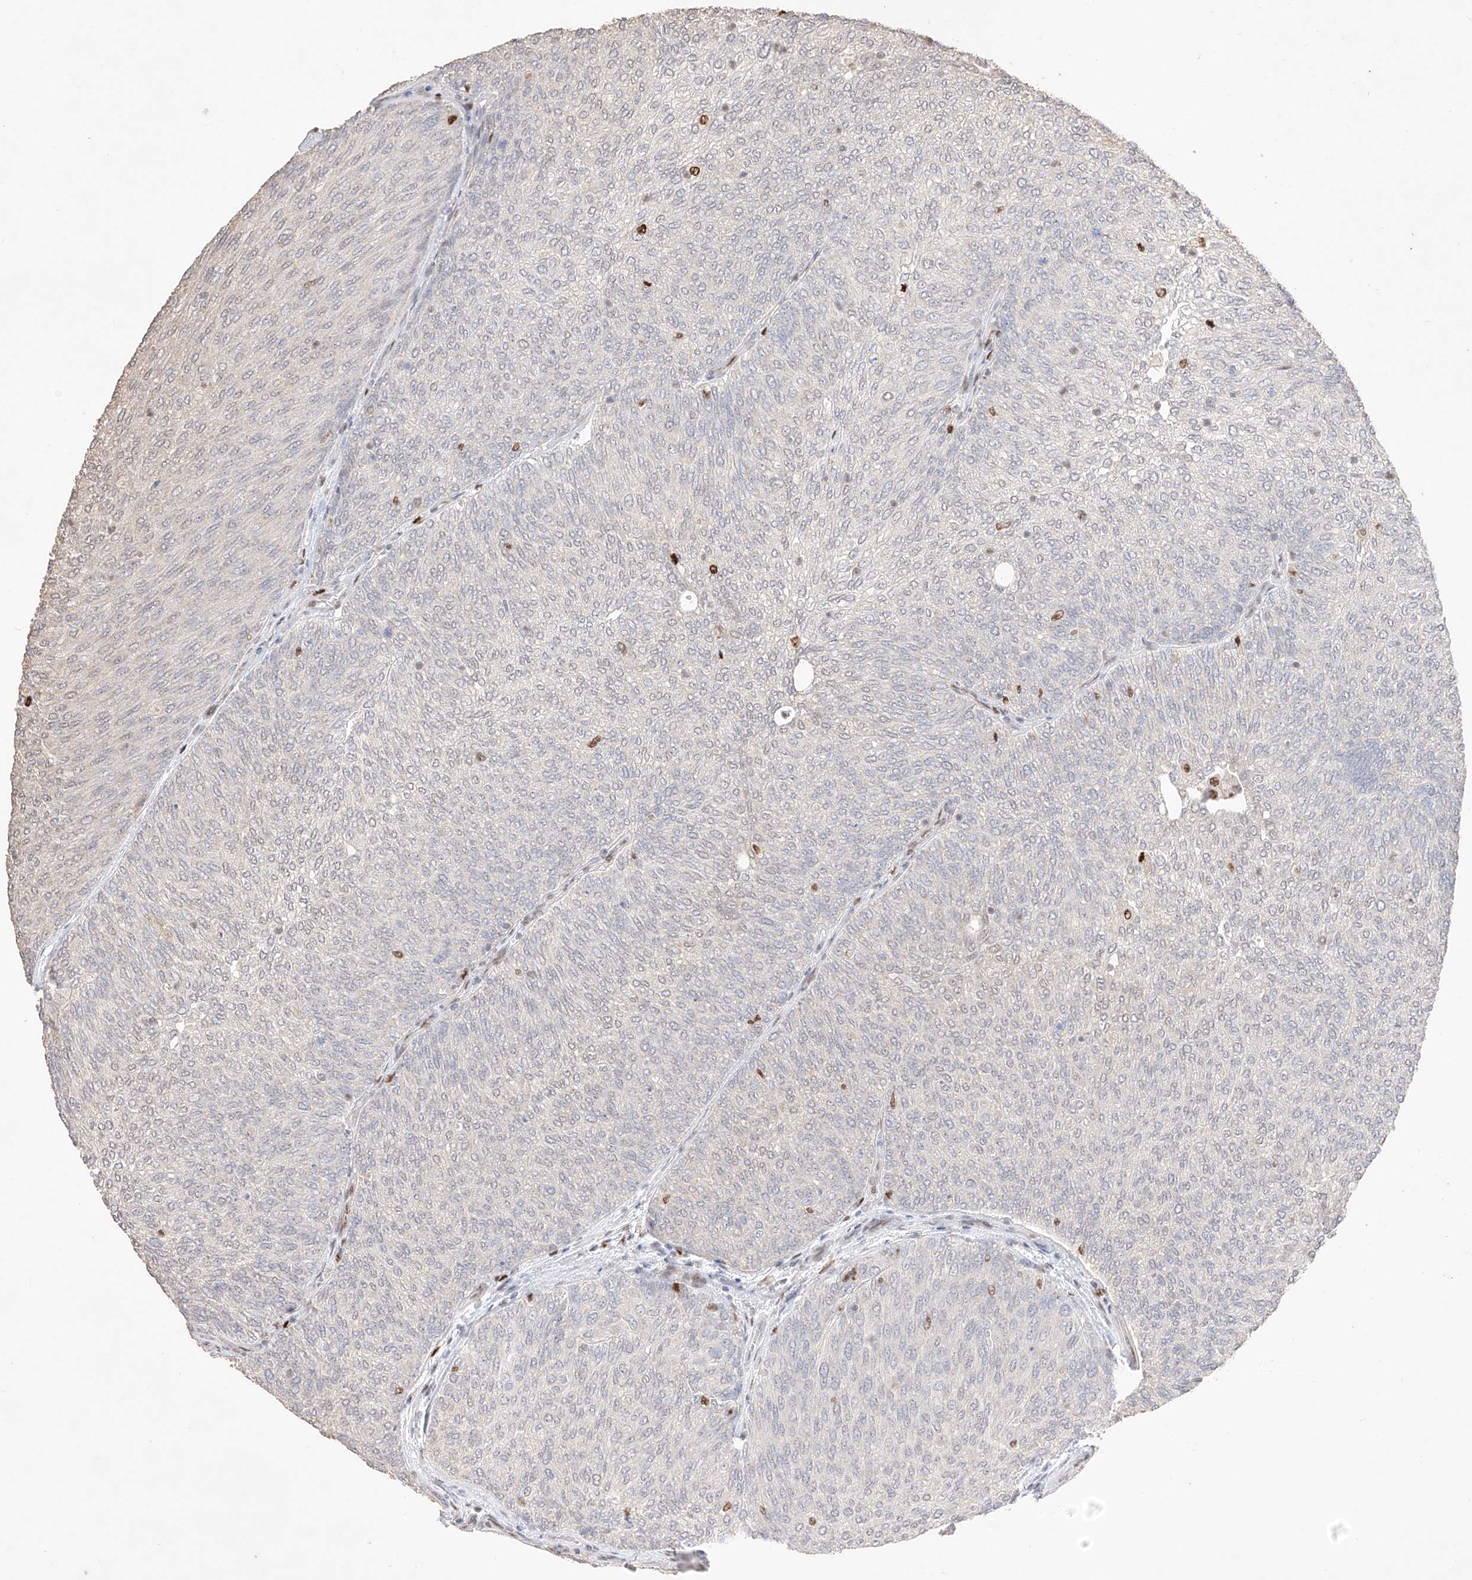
{"staining": {"intensity": "moderate", "quantity": "<25%", "location": "nuclear"}, "tissue": "urothelial cancer", "cell_type": "Tumor cells", "image_type": "cancer", "snomed": [{"axis": "morphology", "description": "Urothelial carcinoma, Low grade"}, {"axis": "topography", "description": "Urinary bladder"}], "caption": "The image exhibits immunohistochemical staining of urothelial cancer. There is moderate nuclear positivity is appreciated in approximately <25% of tumor cells.", "gene": "APIP", "patient": {"sex": "female", "age": 79}}